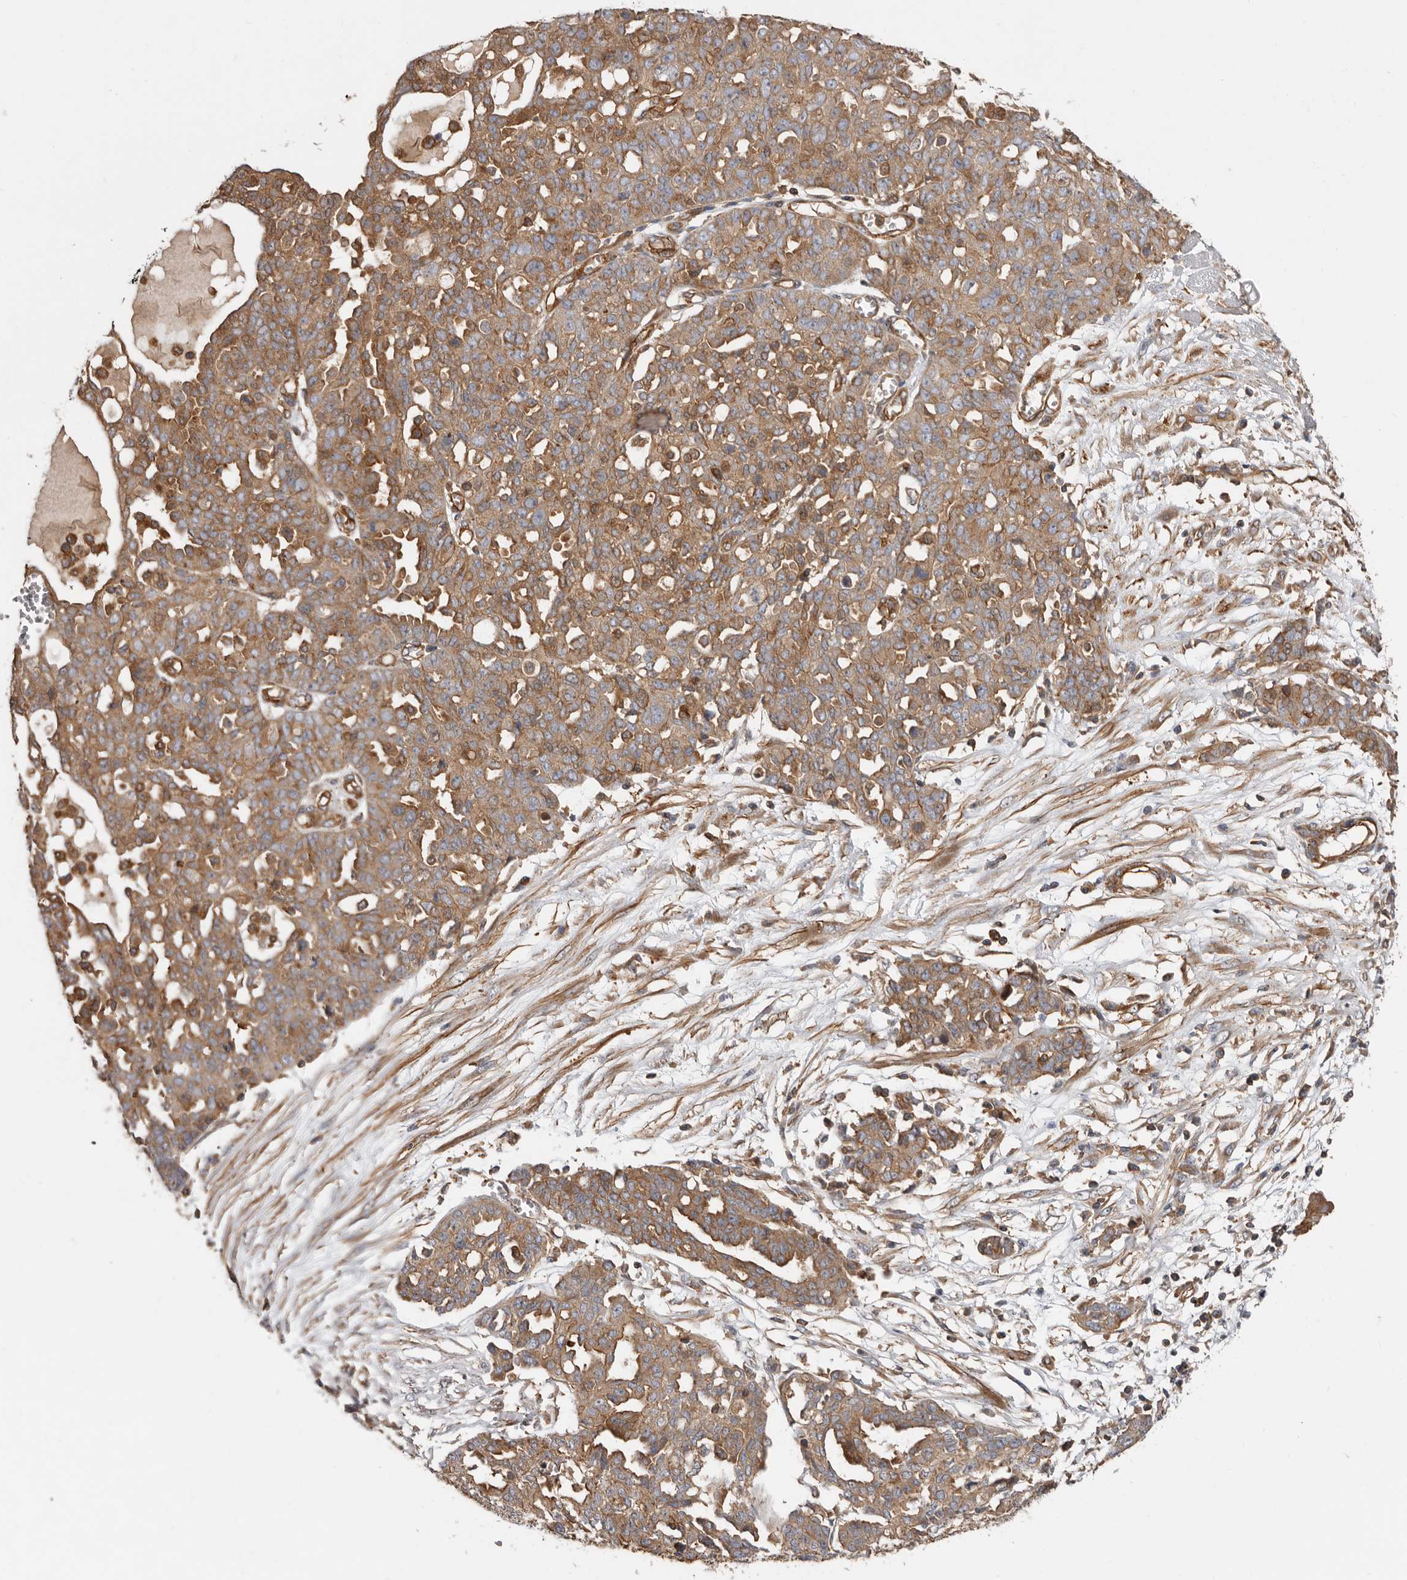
{"staining": {"intensity": "moderate", "quantity": ">75%", "location": "cytoplasmic/membranous"}, "tissue": "ovarian cancer", "cell_type": "Tumor cells", "image_type": "cancer", "snomed": [{"axis": "morphology", "description": "Cystadenocarcinoma, serous, NOS"}, {"axis": "topography", "description": "Soft tissue"}, {"axis": "topography", "description": "Ovary"}], "caption": "Tumor cells reveal medium levels of moderate cytoplasmic/membranous expression in about >75% of cells in ovarian cancer (serous cystadenocarcinoma). (IHC, brightfield microscopy, high magnification).", "gene": "TMC7", "patient": {"sex": "female", "age": 57}}